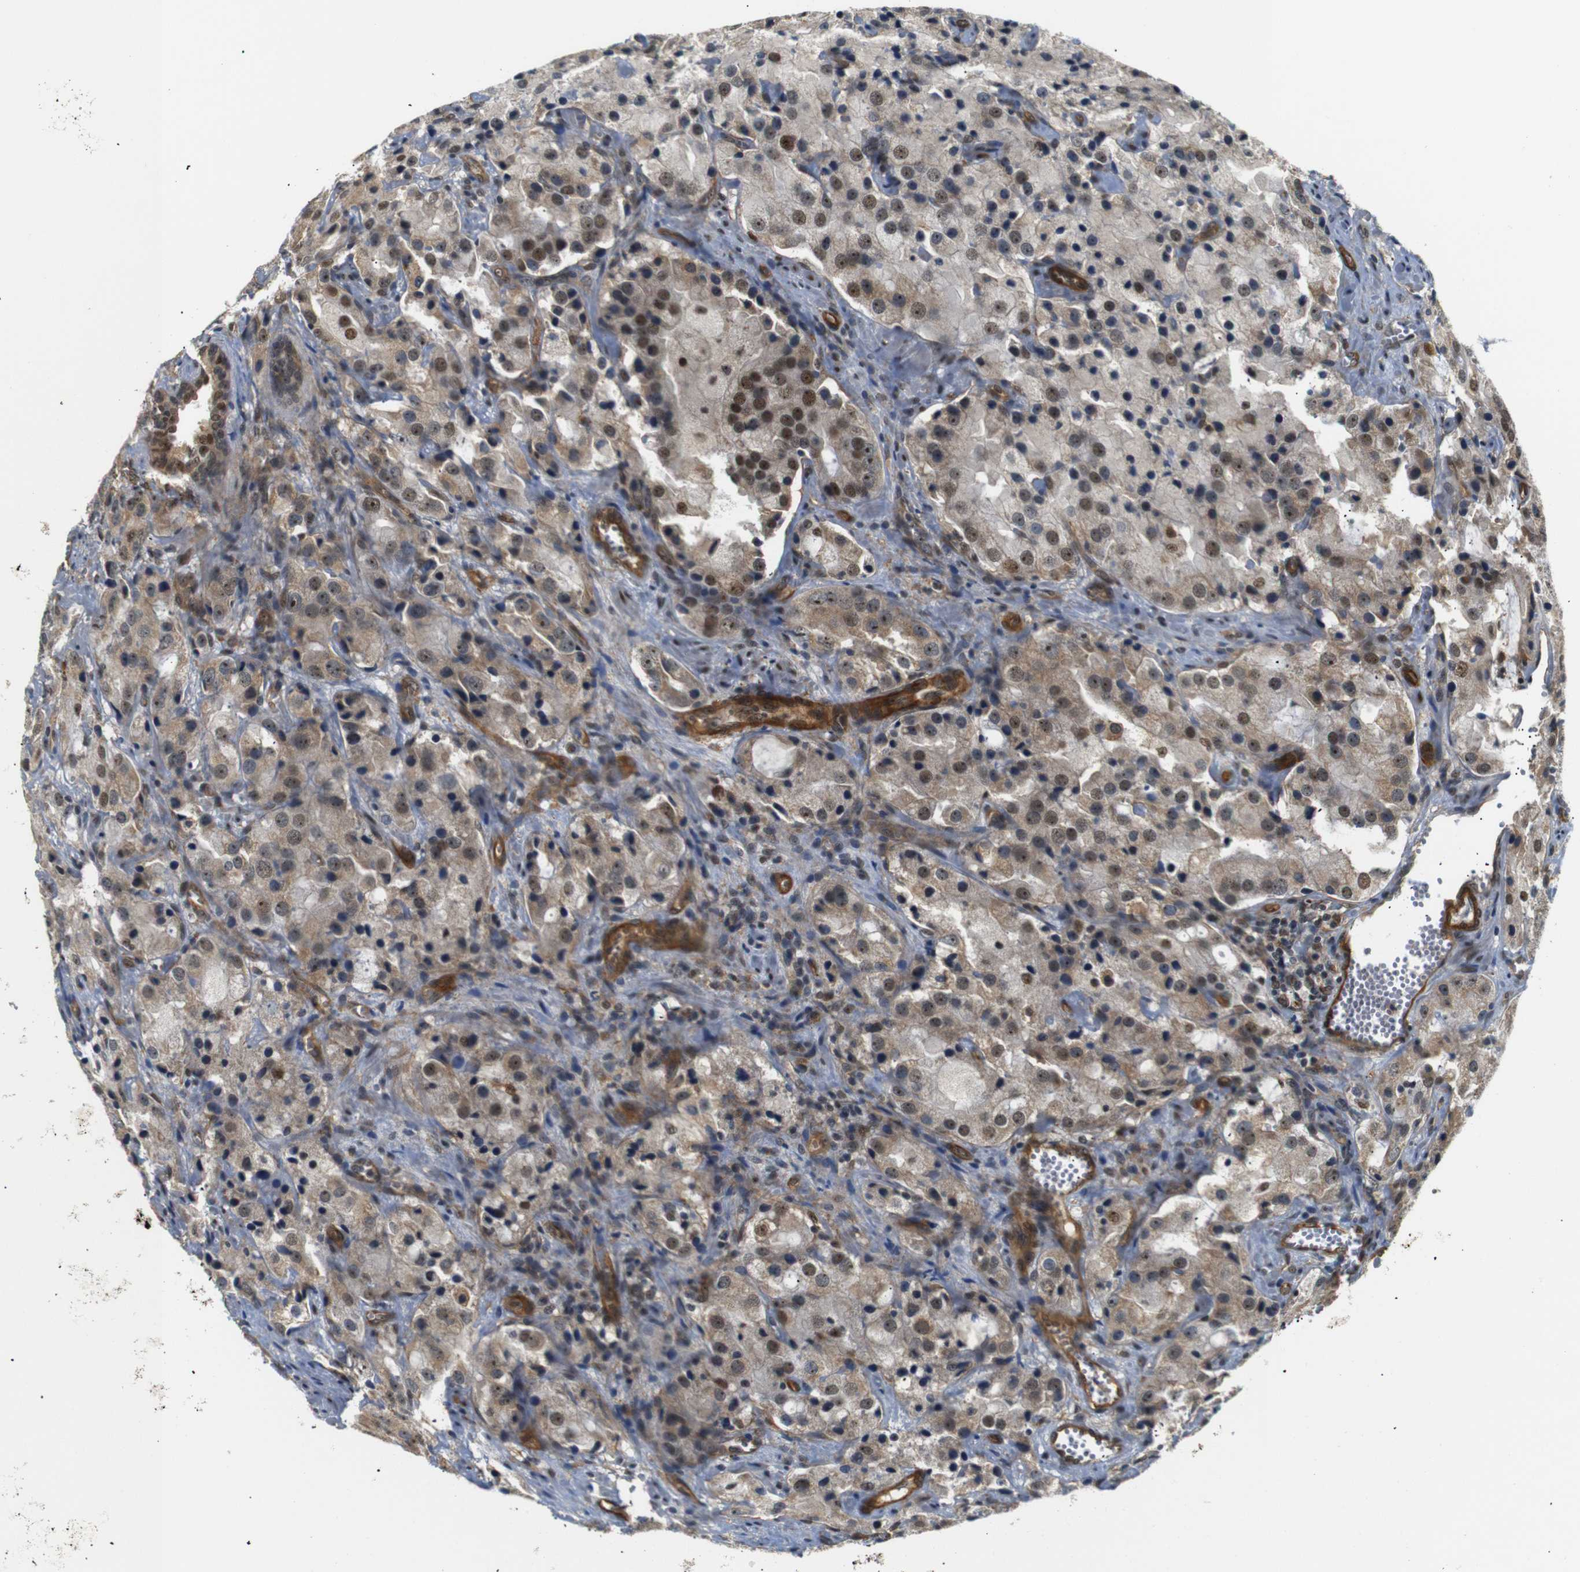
{"staining": {"intensity": "moderate", "quantity": "25%-75%", "location": "cytoplasmic/membranous,nuclear"}, "tissue": "prostate cancer", "cell_type": "Tumor cells", "image_type": "cancer", "snomed": [{"axis": "morphology", "description": "Adenocarcinoma, High grade"}, {"axis": "topography", "description": "Prostate"}], "caption": "About 25%-75% of tumor cells in human prostate cancer (high-grade adenocarcinoma) exhibit moderate cytoplasmic/membranous and nuclear protein expression as visualized by brown immunohistochemical staining.", "gene": "PARN", "patient": {"sex": "male", "age": 70}}